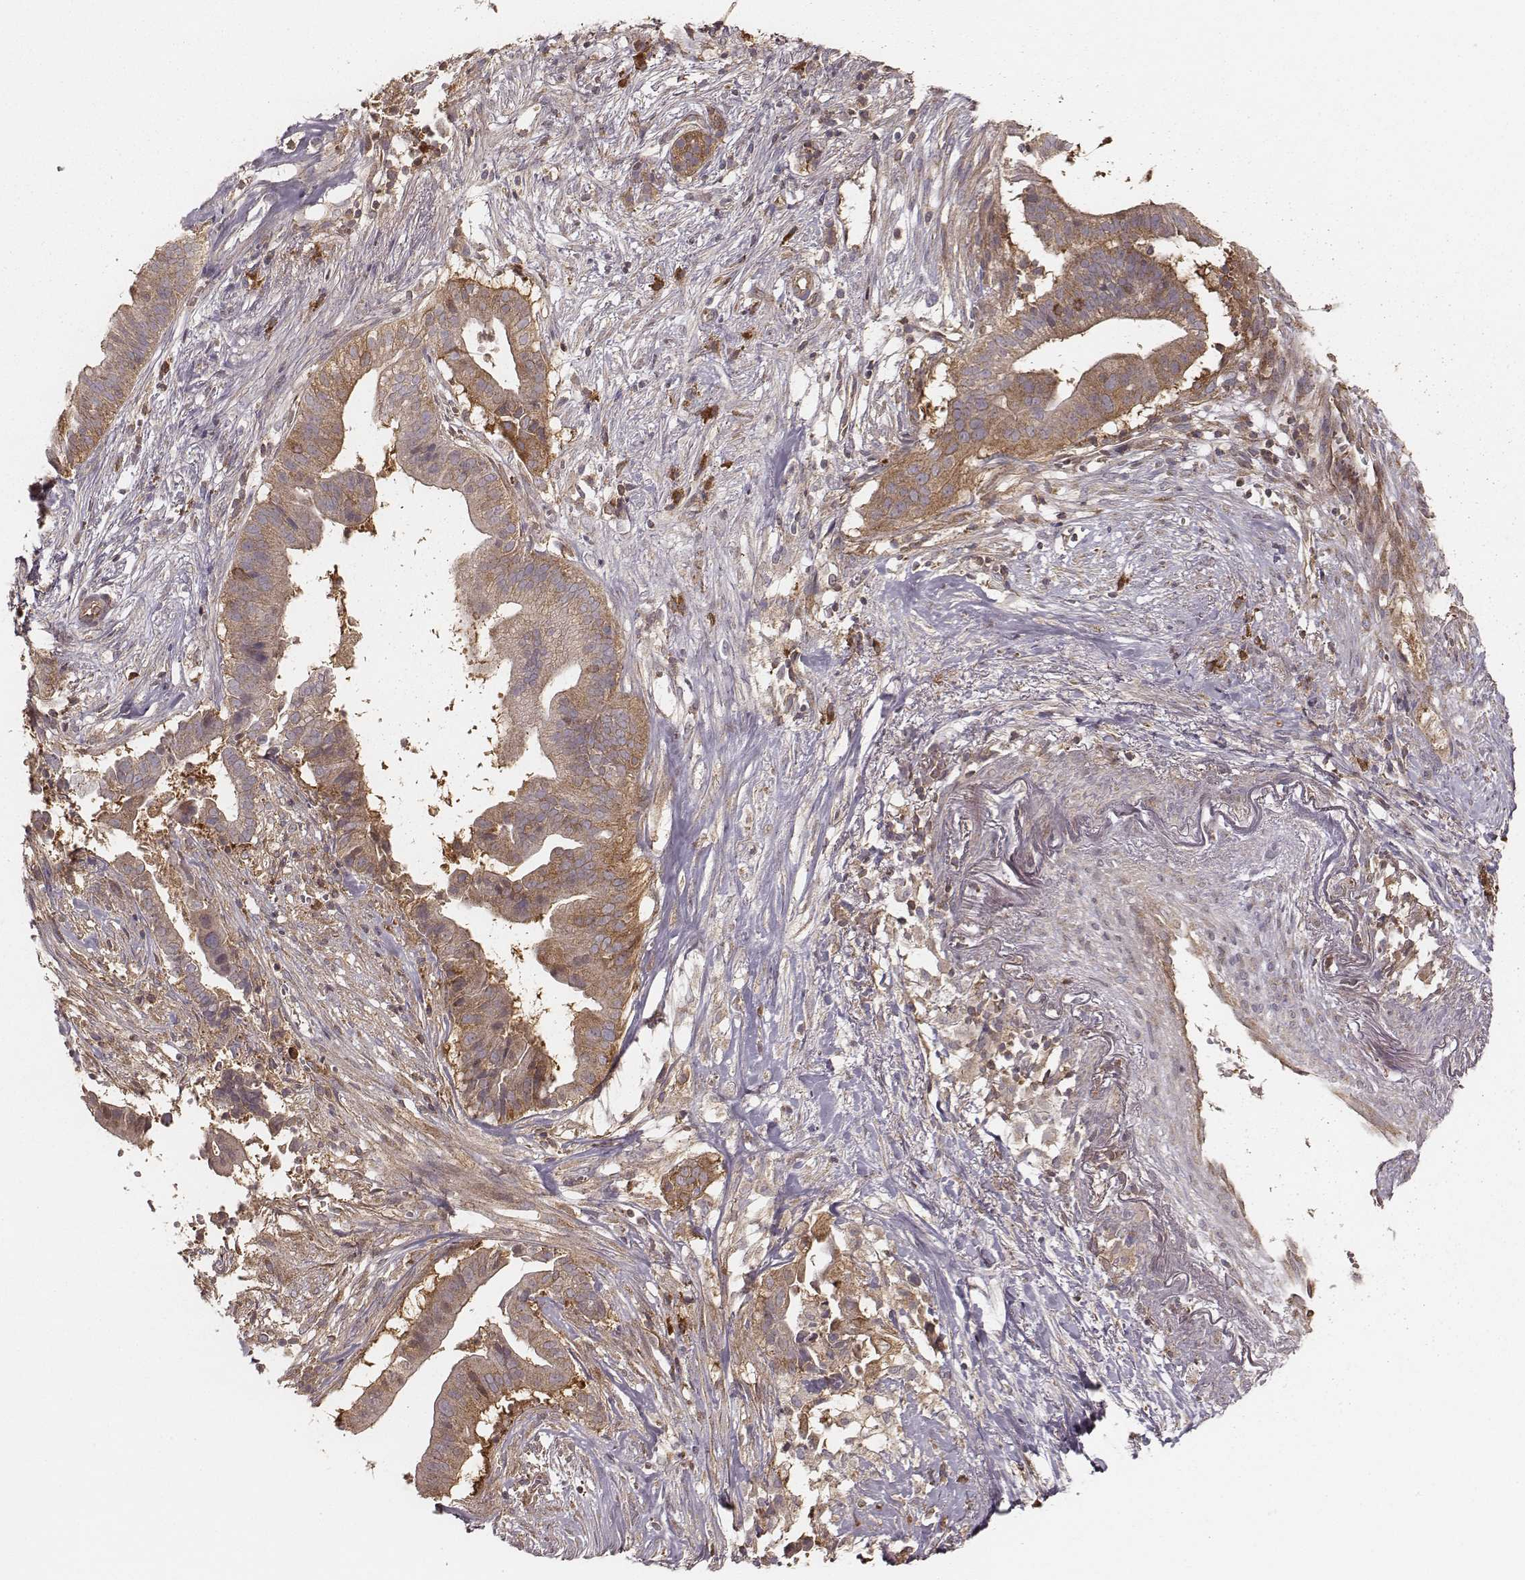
{"staining": {"intensity": "moderate", "quantity": ">75%", "location": "cytoplasmic/membranous"}, "tissue": "pancreatic cancer", "cell_type": "Tumor cells", "image_type": "cancer", "snomed": [{"axis": "morphology", "description": "Adenocarcinoma, NOS"}, {"axis": "topography", "description": "Pancreas"}], "caption": "Moderate cytoplasmic/membranous protein positivity is appreciated in about >75% of tumor cells in pancreatic cancer (adenocarcinoma).", "gene": "CARS1", "patient": {"sex": "male", "age": 61}}